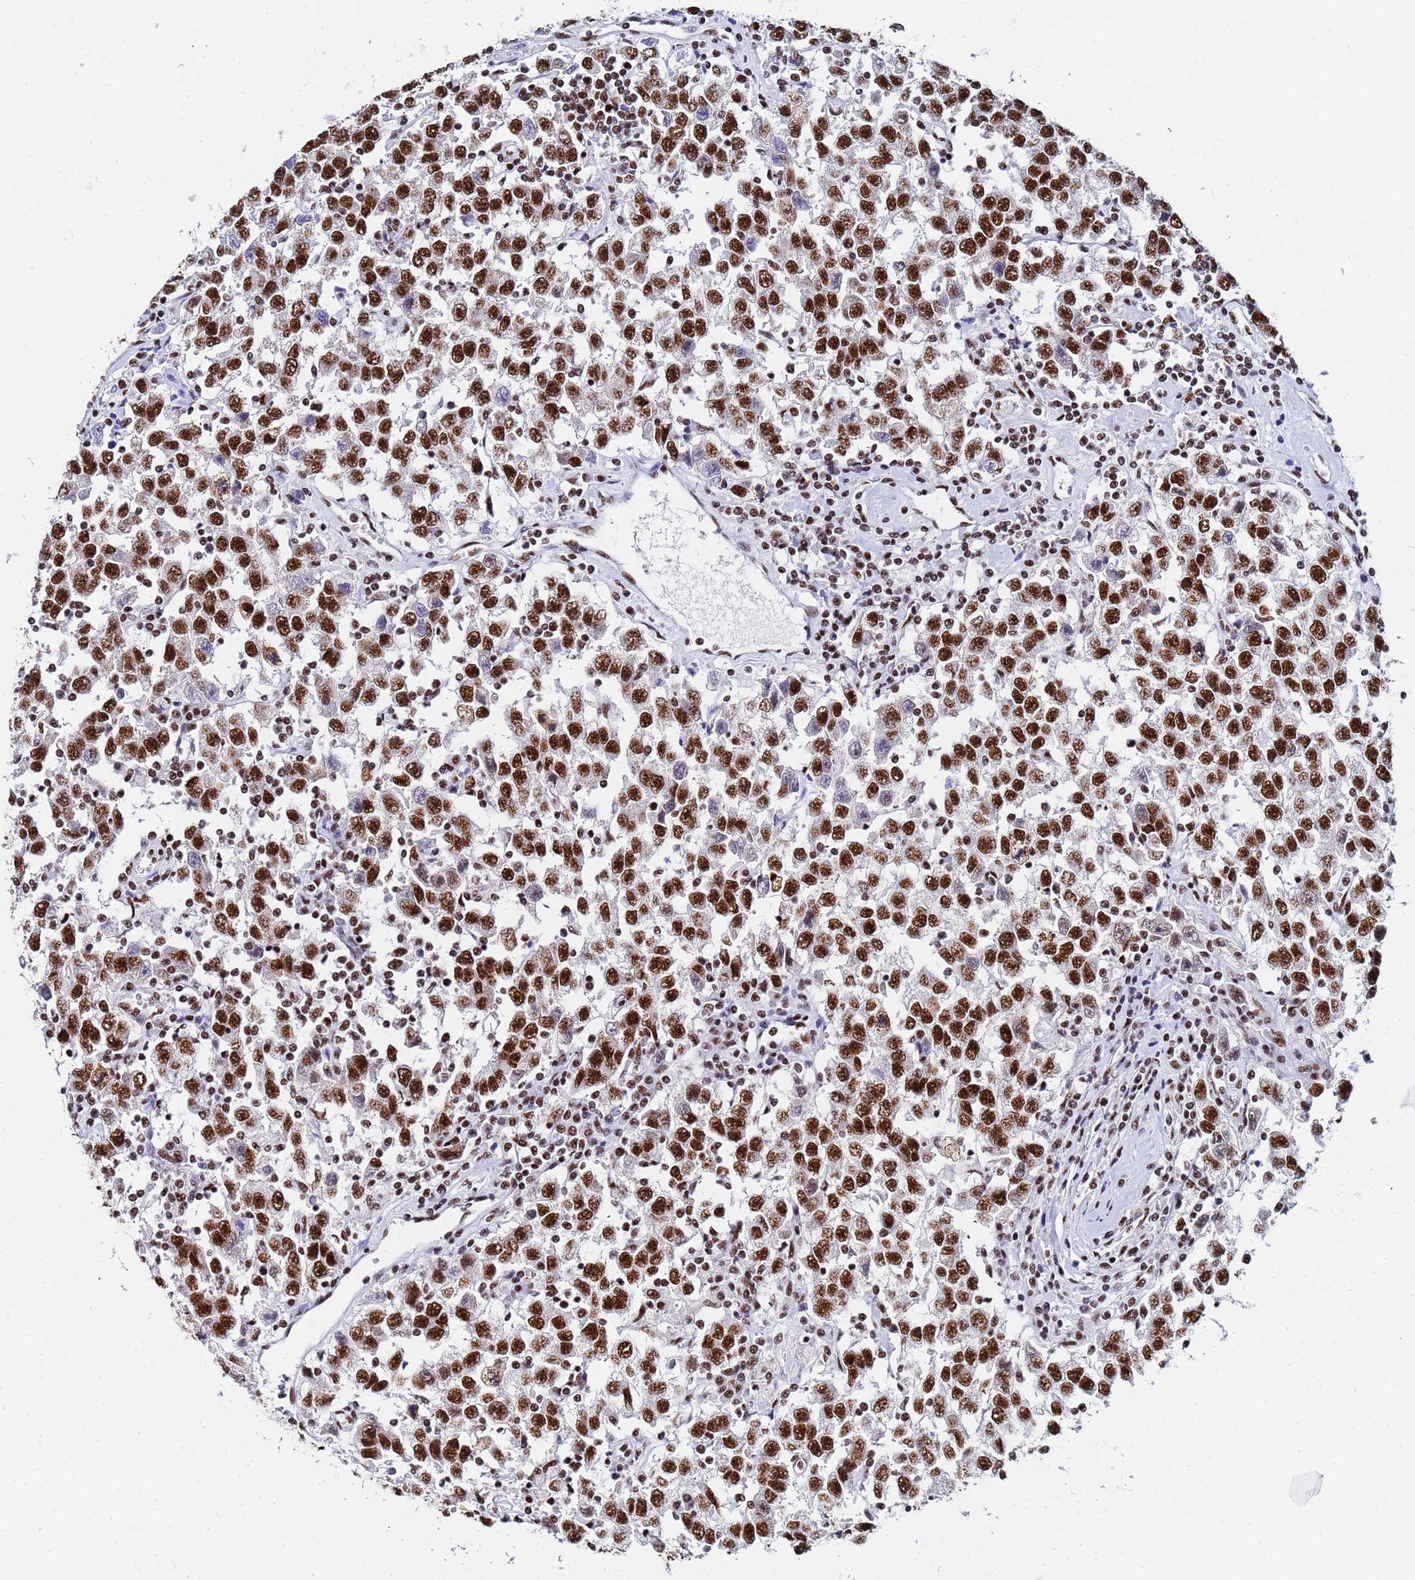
{"staining": {"intensity": "strong", "quantity": ">75%", "location": "nuclear"}, "tissue": "testis cancer", "cell_type": "Tumor cells", "image_type": "cancer", "snomed": [{"axis": "morphology", "description": "Seminoma, NOS"}, {"axis": "topography", "description": "Testis"}], "caption": "Brown immunohistochemical staining in human testis cancer displays strong nuclear expression in about >75% of tumor cells. The protein of interest is shown in brown color, while the nuclei are stained blue.", "gene": "SNRPA1", "patient": {"sex": "male", "age": 41}}